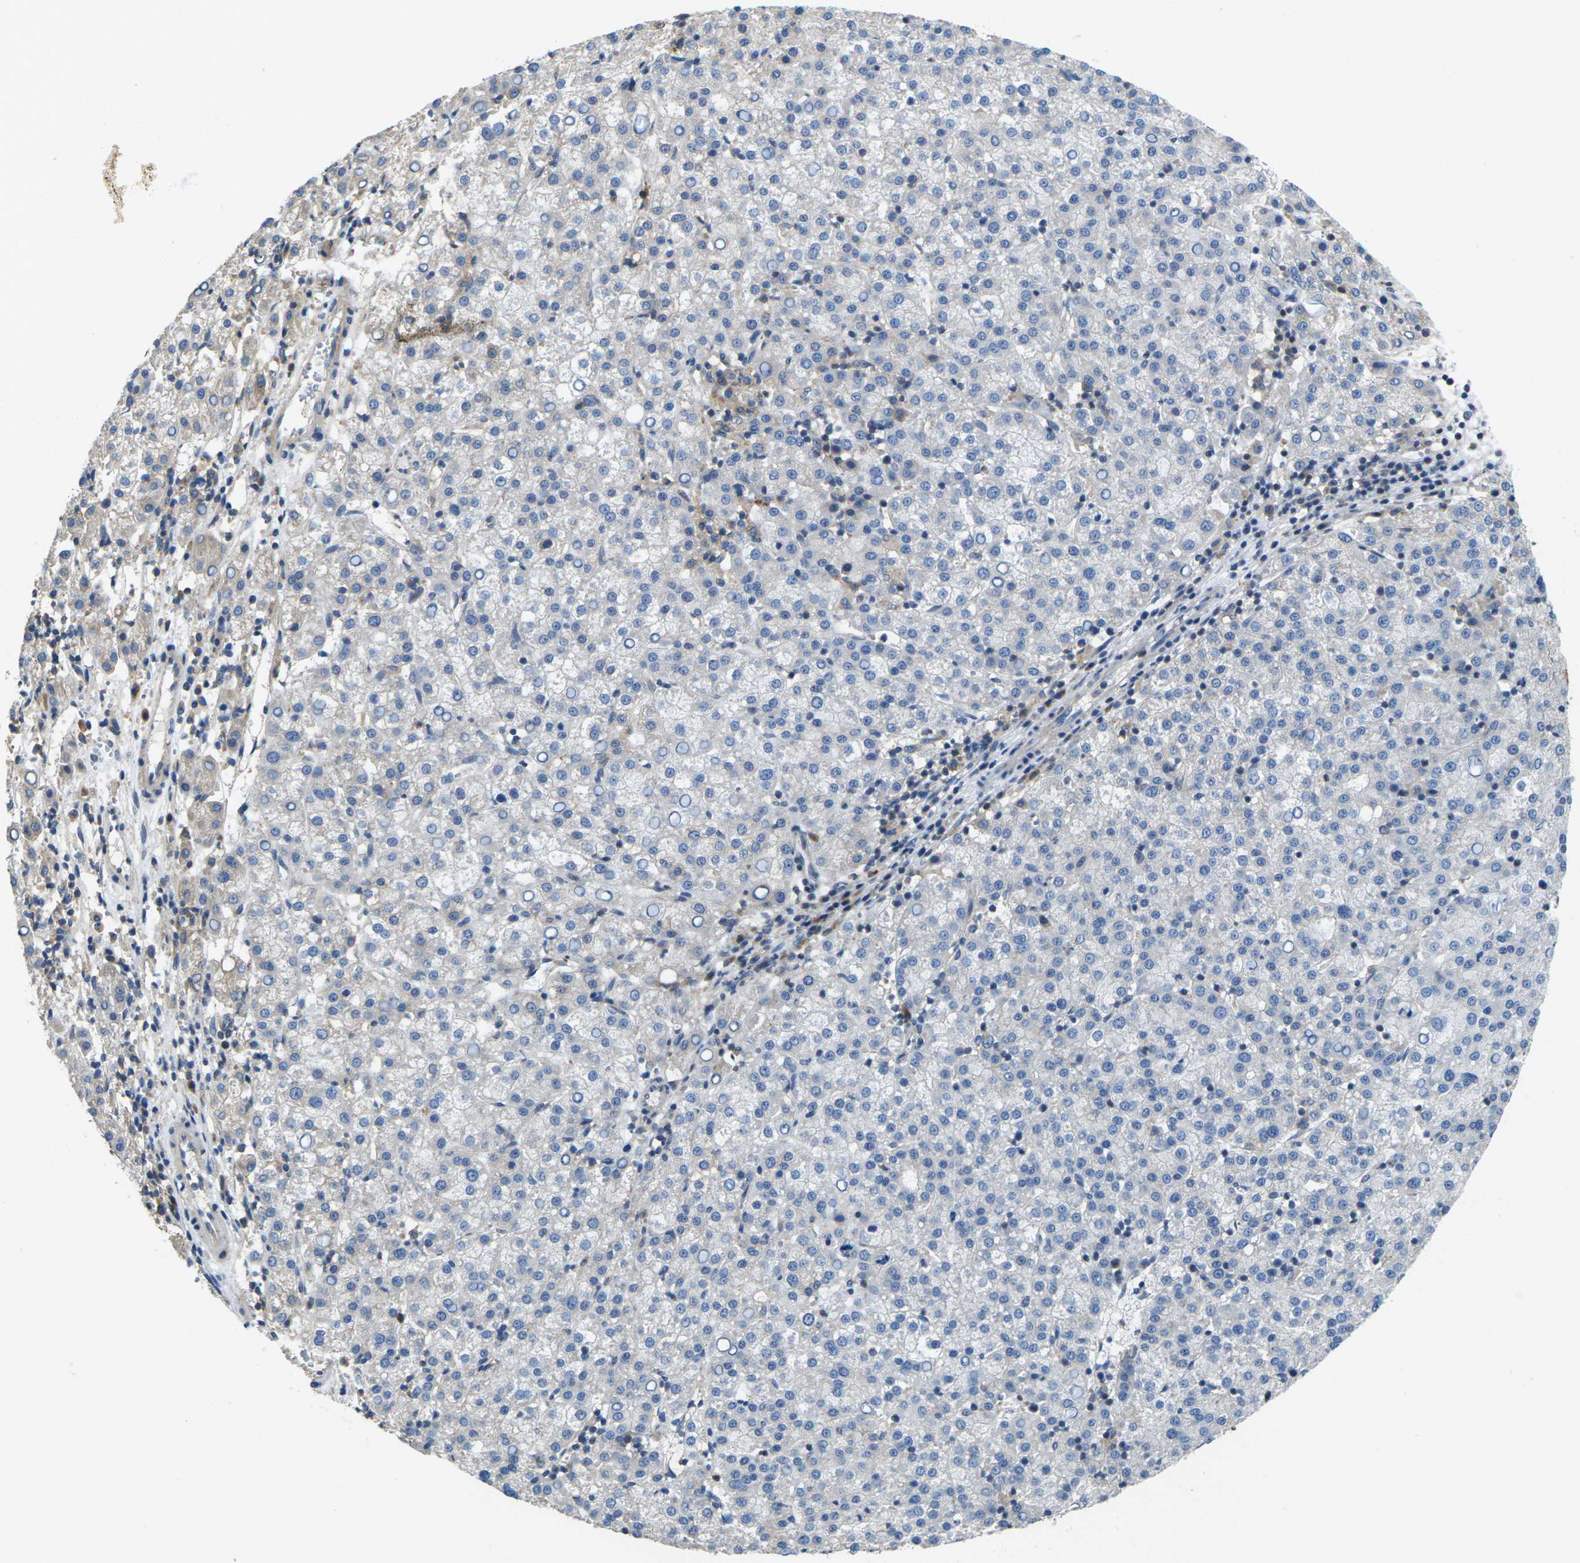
{"staining": {"intensity": "negative", "quantity": "none", "location": "none"}, "tissue": "liver cancer", "cell_type": "Tumor cells", "image_type": "cancer", "snomed": [{"axis": "morphology", "description": "Carcinoma, Hepatocellular, NOS"}, {"axis": "topography", "description": "Liver"}], "caption": "A high-resolution photomicrograph shows immunohistochemistry staining of liver cancer (hepatocellular carcinoma), which reveals no significant staining in tumor cells.", "gene": "TMCC2", "patient": {"sex": "female", "age": 58}}